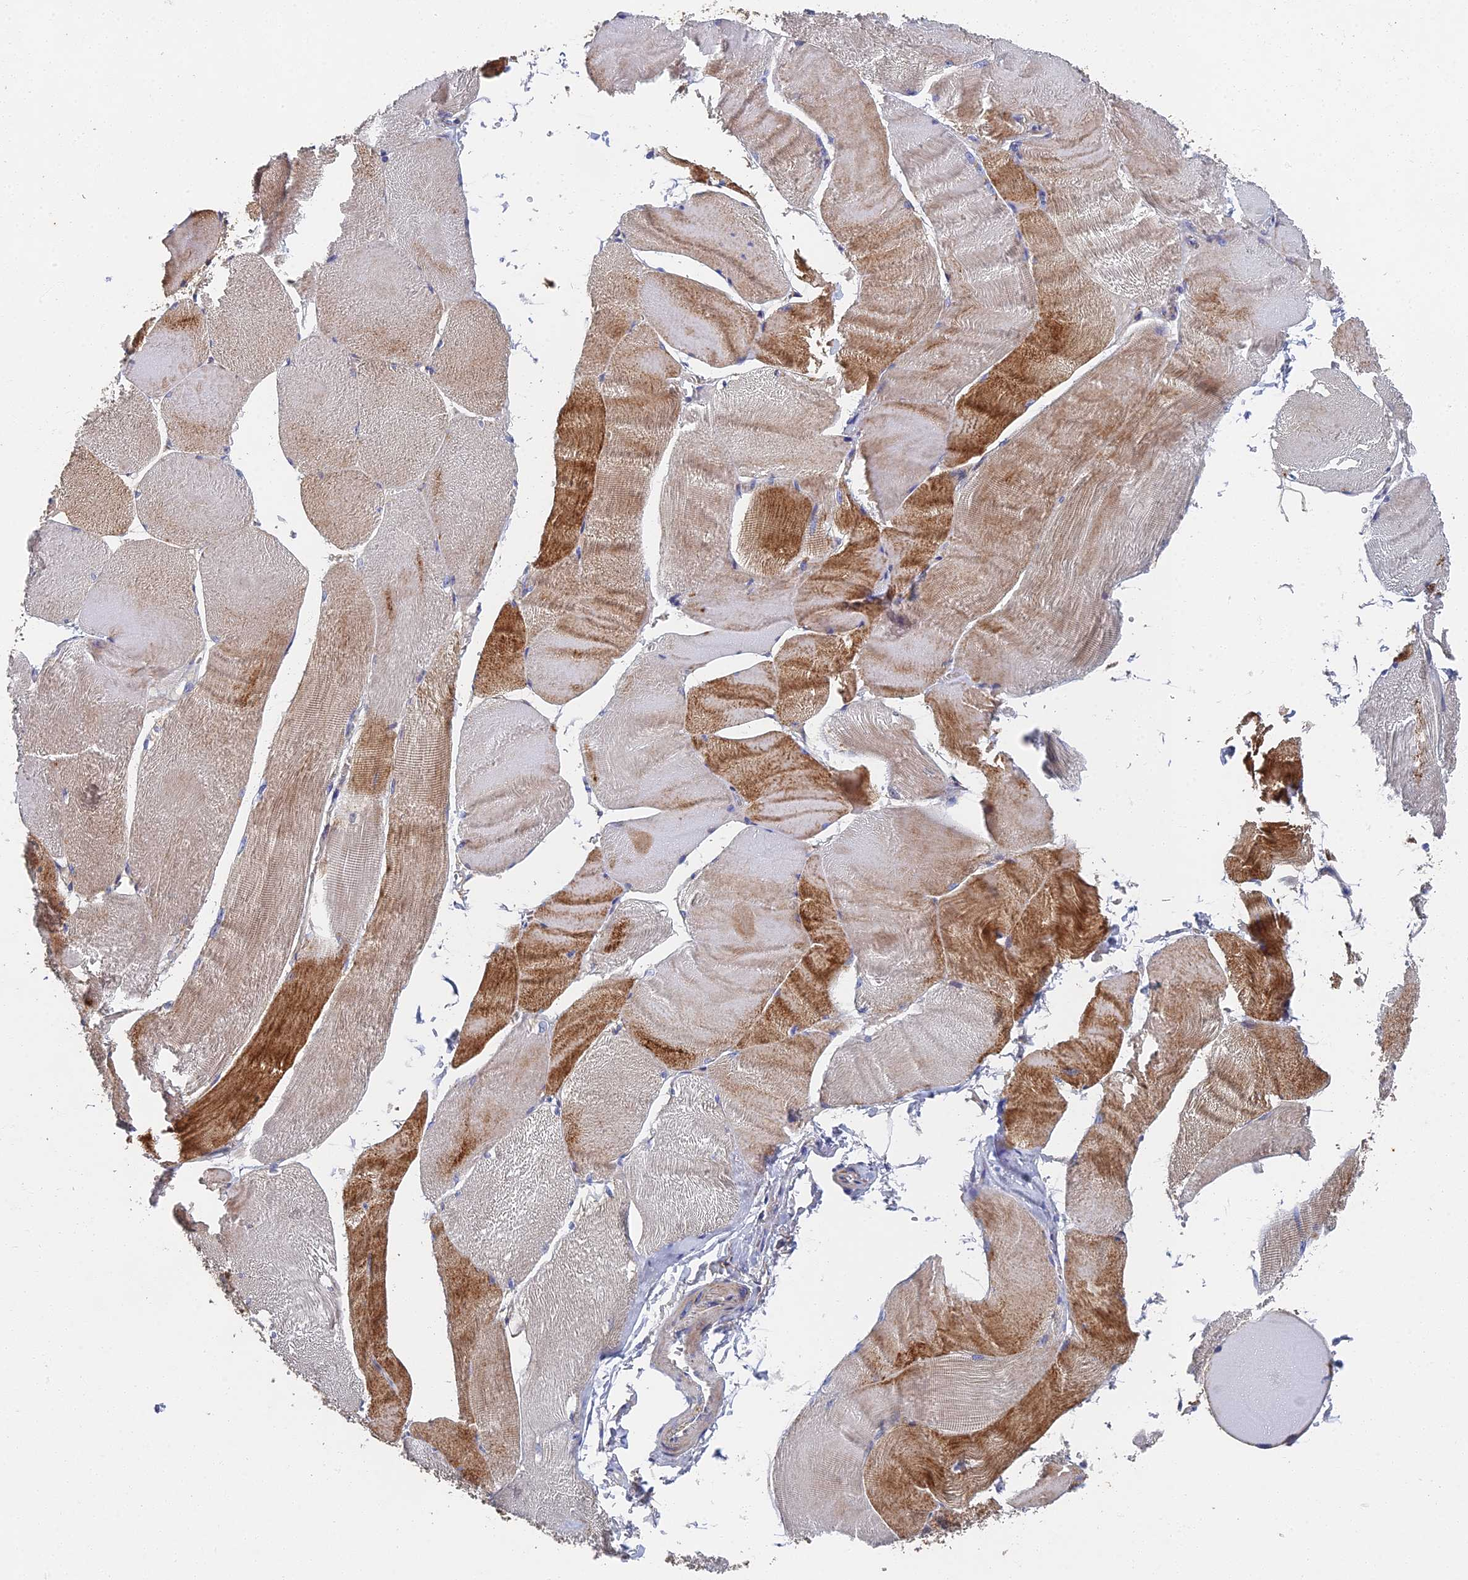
{"staining": {"intensity": "strong", "quantity": "25%-75%", "location": "cytoplasmic/membranous"}, "tissue": "skeletal muscle", "cell_type": "Myocytes", "image_type": "normal", "snomed": [{"axis": "morphology", "description": "Normal tissue, NOS"}, {"axis": "morphology", "description": "Basal cell carcinoma"}, {"axis": "topography", "description": "Skeletal muscle"}], "caption": "A histopathology image showing strong cytoplasmic/membranous positivity in approximately 25%-75% of myocytes in normal skeletal muscle, as visualized by brown immunohistochemical staining.", "gene": "RNASEK", "patient": {"sex": "female", "age": 64}}